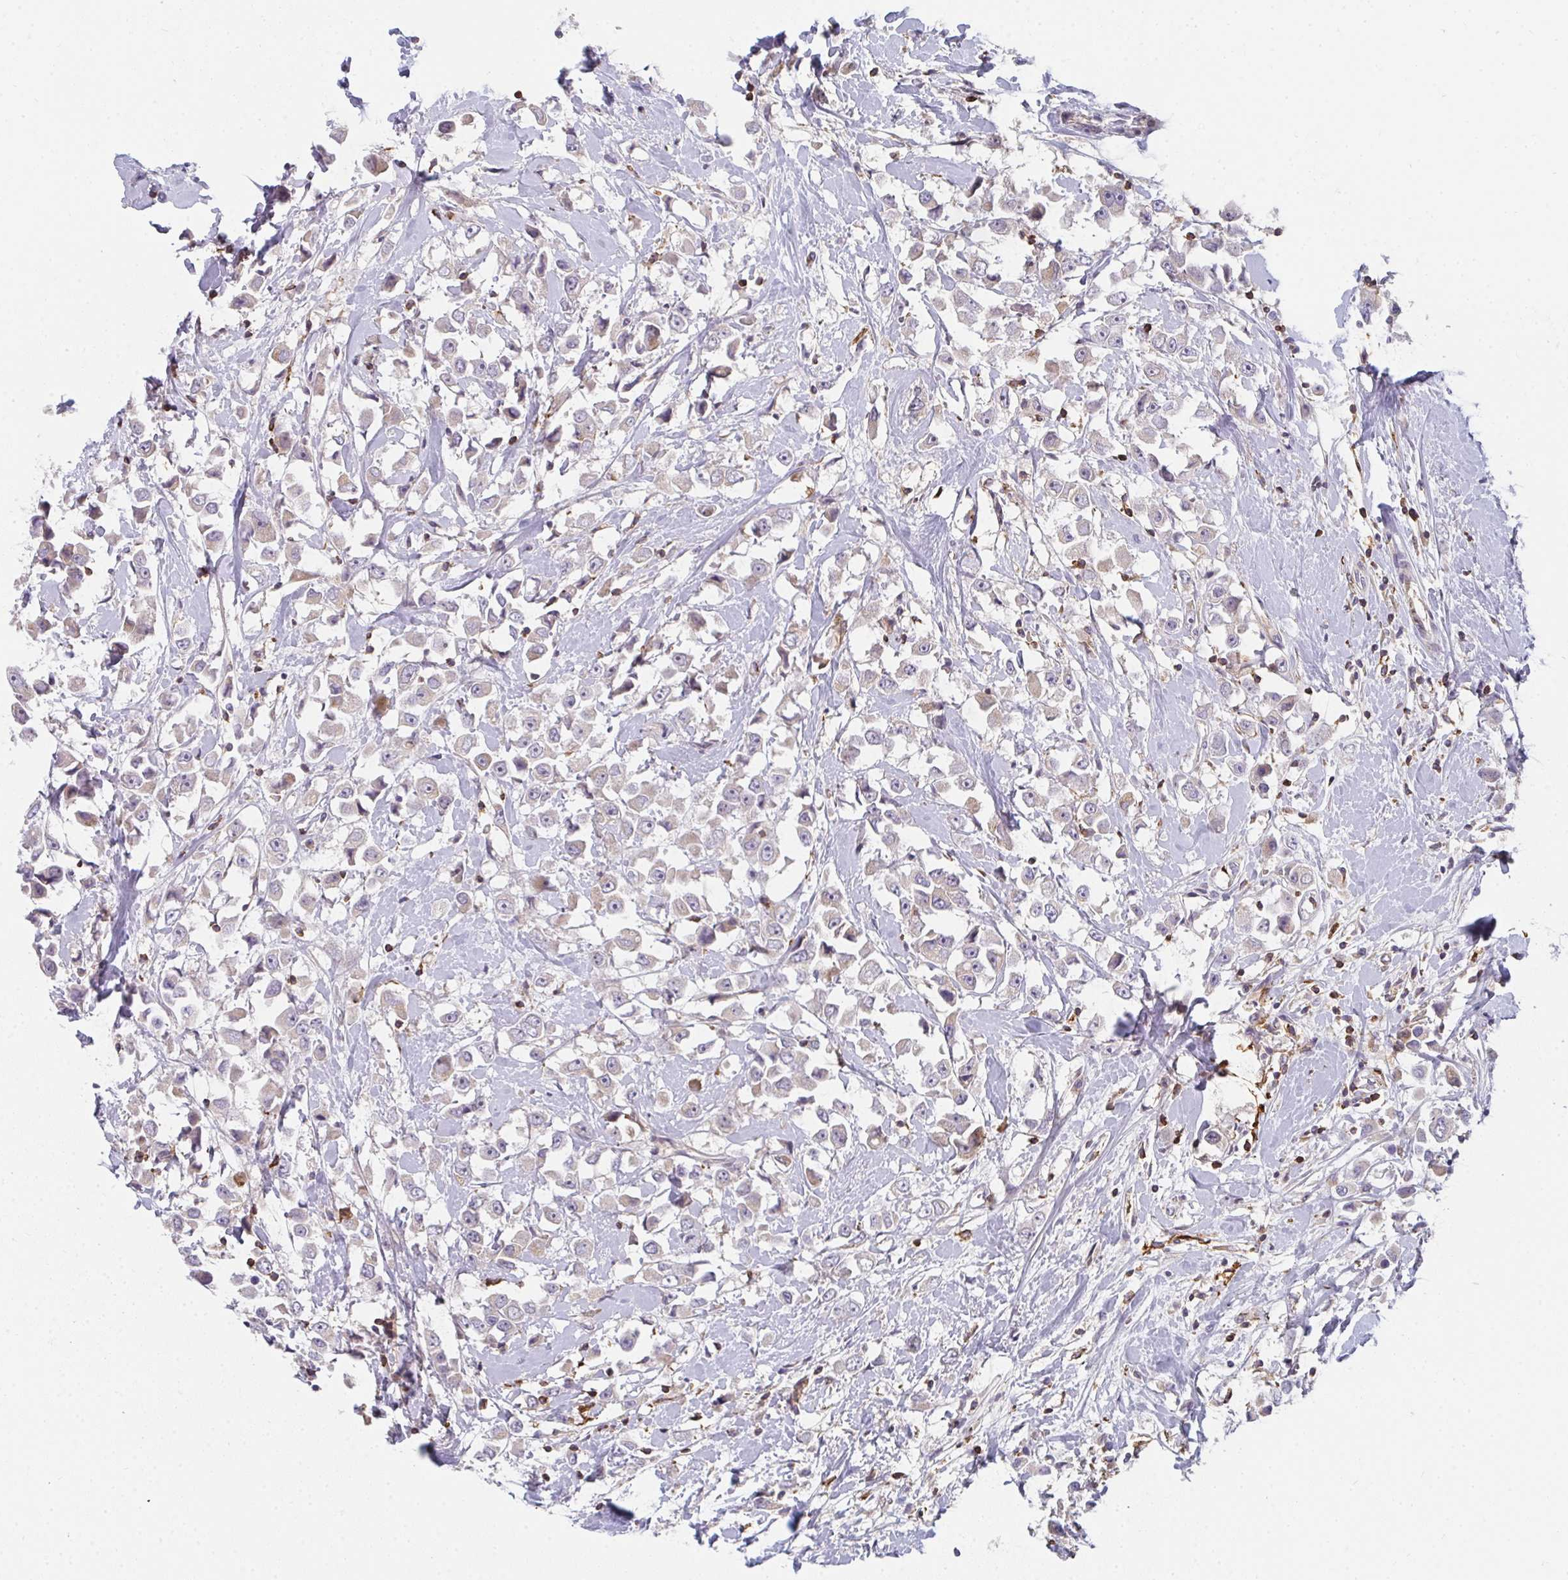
{"staining": {"intensity": "negative", "quantity": "none", "location": "none"}, "tissue": "breast cancer", "cell_type": "Tumor cells", "image_type": "cancer", "snomed": [{"axis": "morphology", "description": "Duct carcinoma"}, {"axis": "topography", "description": "Breast"}], "caption": "The IHC micrograph has no significant expression in tumor cells of breast infiltrating ductal carcinoma tissue.", "gene": "CSF3R", "patient": {"sex": "female", "age": 61}}